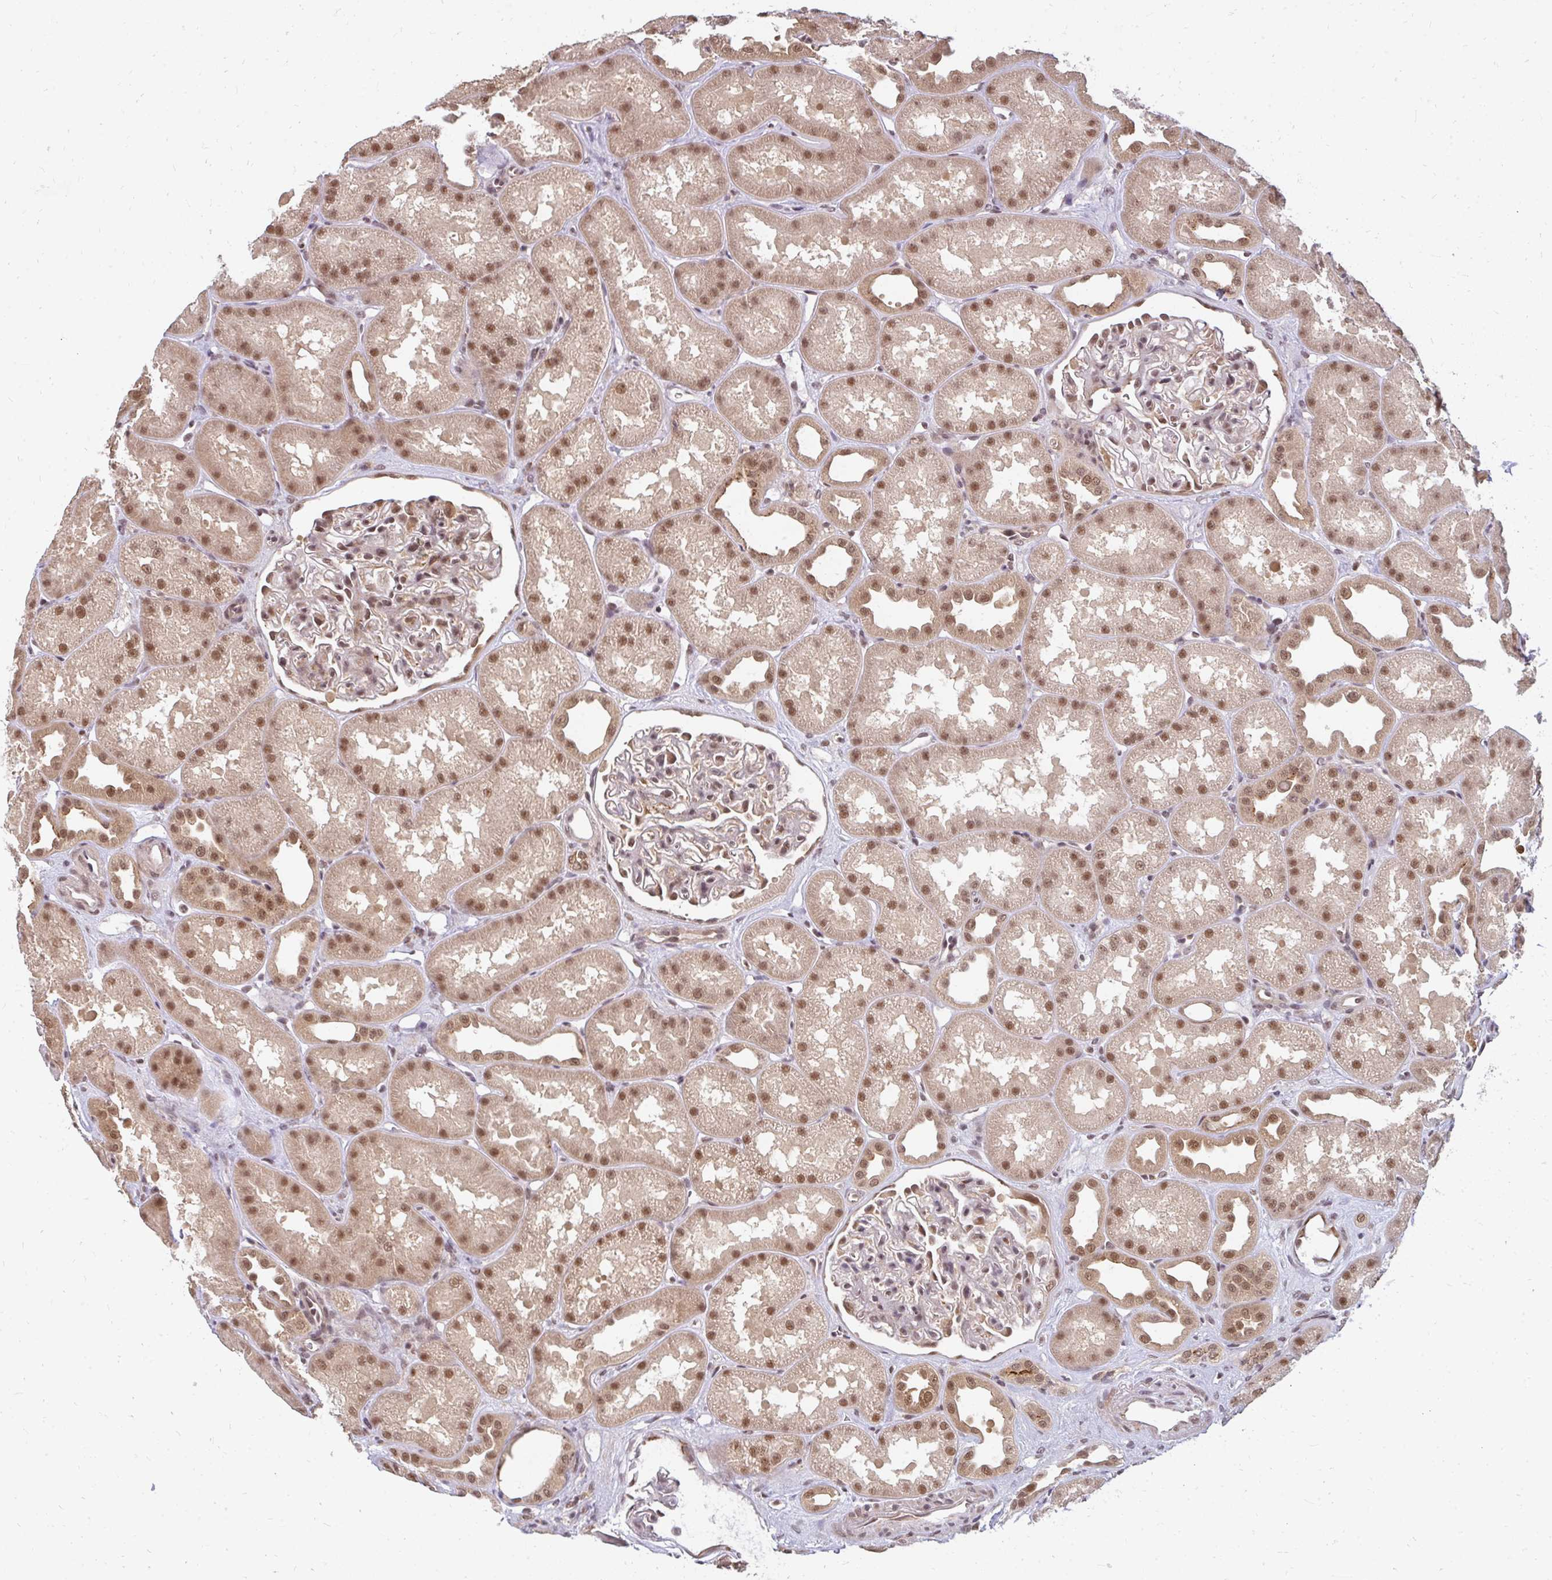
{"staining": {"intensity": "moderate", "quantity": "25%-75%", "location": "nuclear"}, "tissue": "kidney", "cell_type": "Cells in glomeruli", "image_type": "normal", "snomed": [{"axis": "morphology", "description": "Normal tissue, NOS"}, {"axis": "topography", "description": "Kidney"}], "caption": "Immunohistochemical staining of normal human kidney demonstrates moderate nuclear protein expression in approximately 25%-75% of cells in glomeruli. Using DAB (brown) and hematoxylin (blue) stains, captured at high magnification using brightfield microscopy.", "gene": "GTF3C6", "patient": {"sex": "male", "age": 61}}